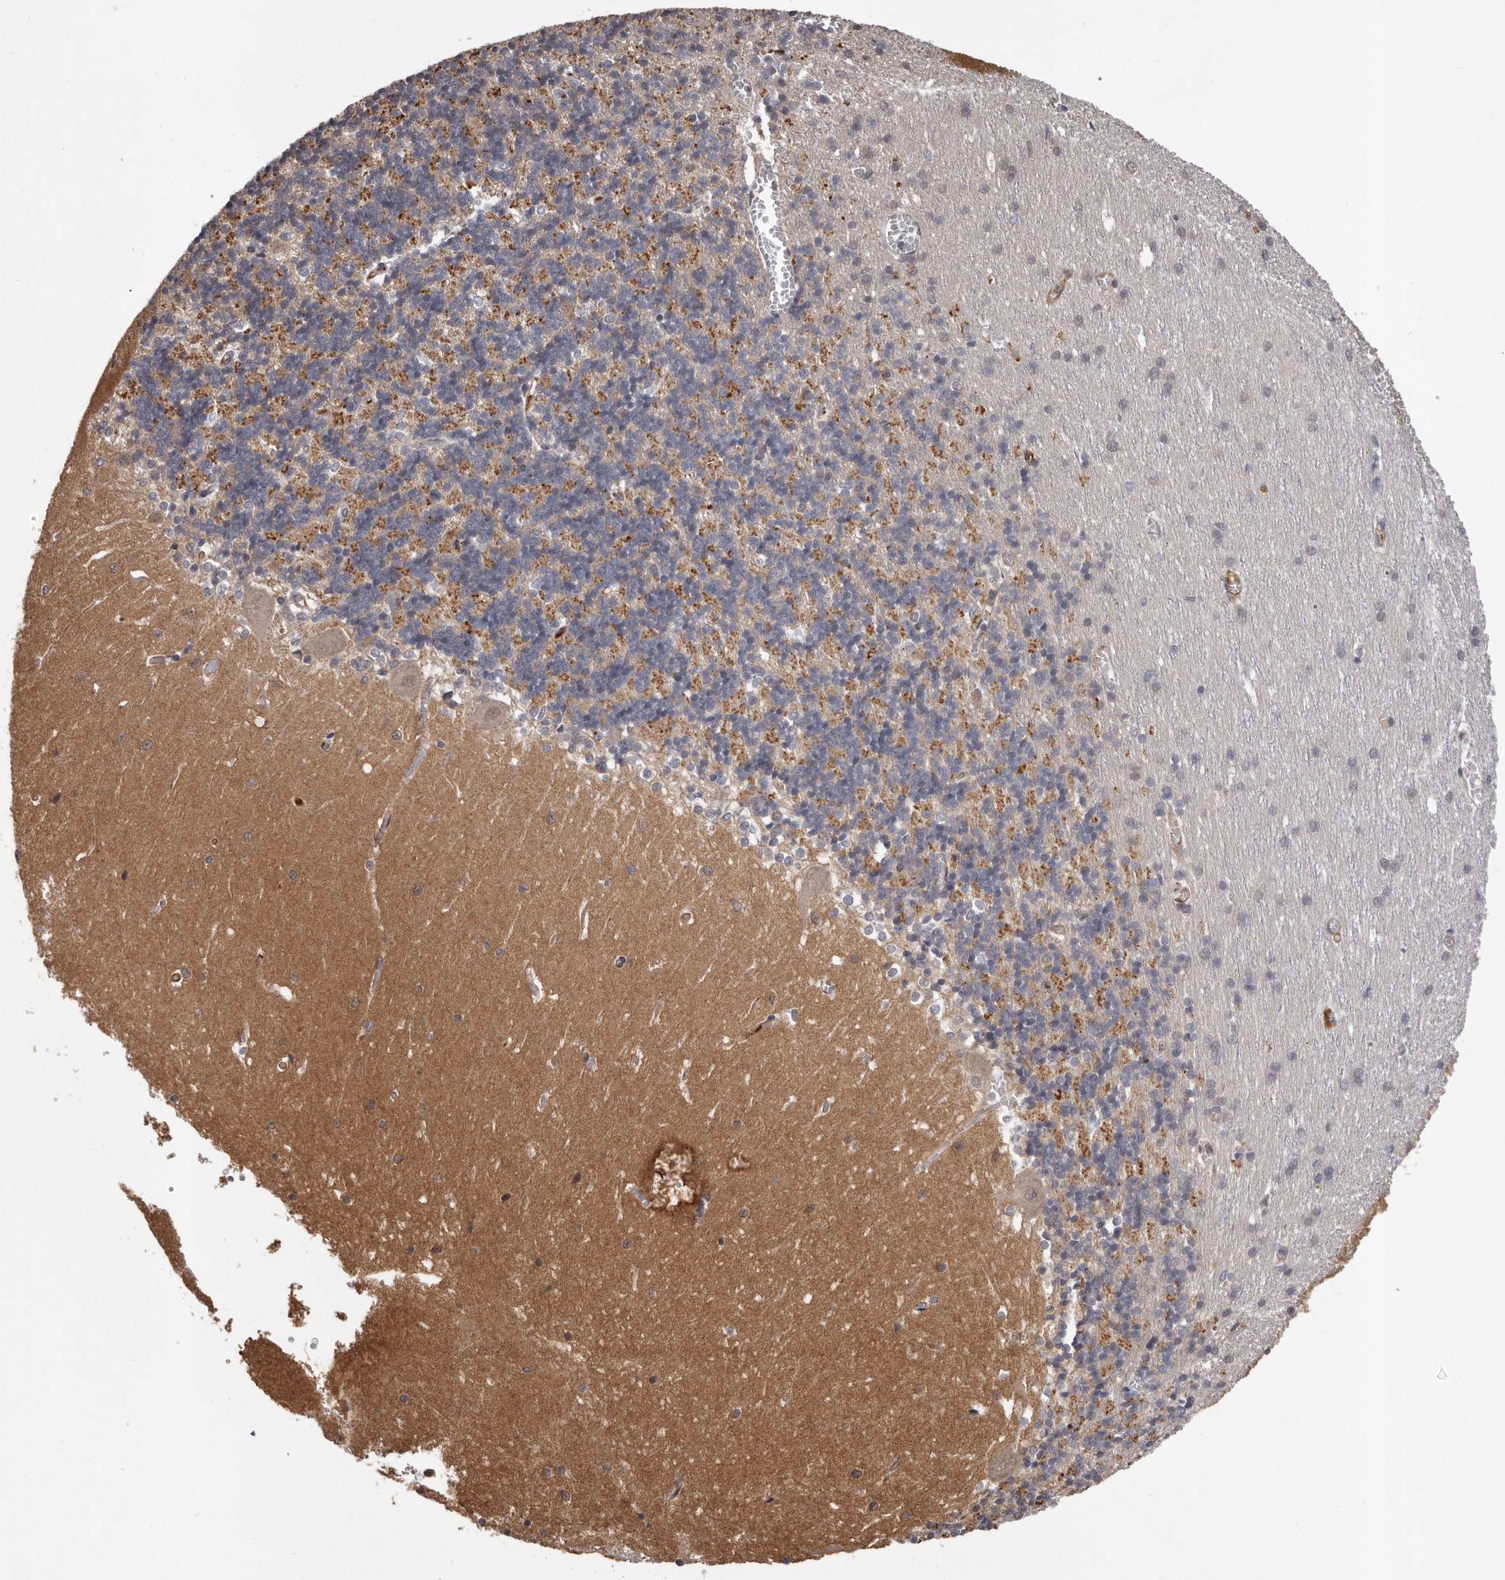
{"staining": {"intensity": "negative", "quantity": "none", "location": "none"}, "tissue": "cerebellum", "cell_type": "Cells in granular layer", "image_type": "normal", "snomed": [{"axis": "morphology", "description": "Normal tissue, NOS"}, {"axis": "topography", "description": "Cerebellum"}], "caption": "This is an immunohistochemistry micrograph of unremarkable human cerebellum. There is no expression in cells in granular layer.", "gene": "MED8", "patient": {"sex": "male", "age": 37}}